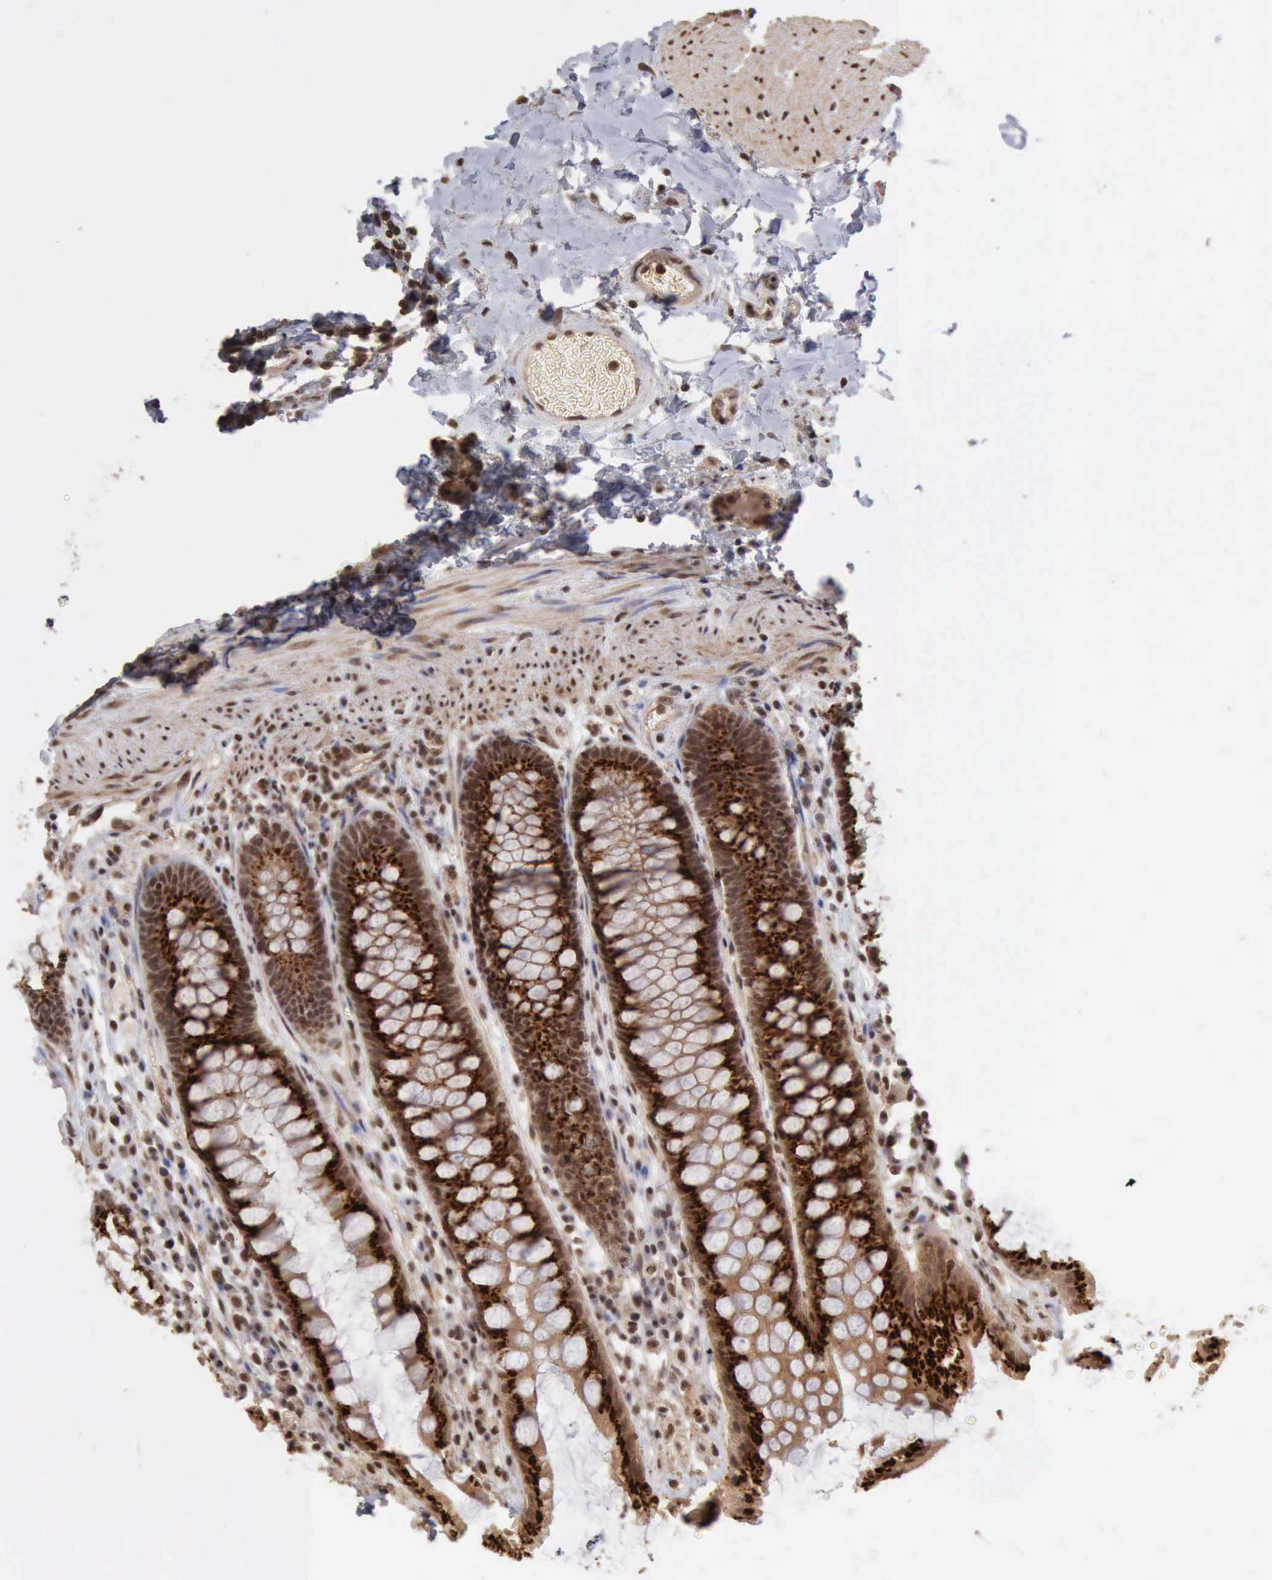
{"staining": {"intensity": "moderate", "quantity": ">75%", "location": "cytoplasmic/membranous,nuclear"}, "tissue": "rectum", "cell_type": "Glandular cells", "image_type": "normal", "snomed": [{"axis": "morphology", "description": "Normal tissue, NOS"}, {"axis": "topography", "description": "Rectum"}], "caption": "The photomicrograph exhibits staining of benign rectum, revealing moderate cytoplasmic/membranous,nuclear protein positivity (brown color) within glandular cells.", "gene": "CDKN2A", "patient": {"sex": "female", "age": 46}}